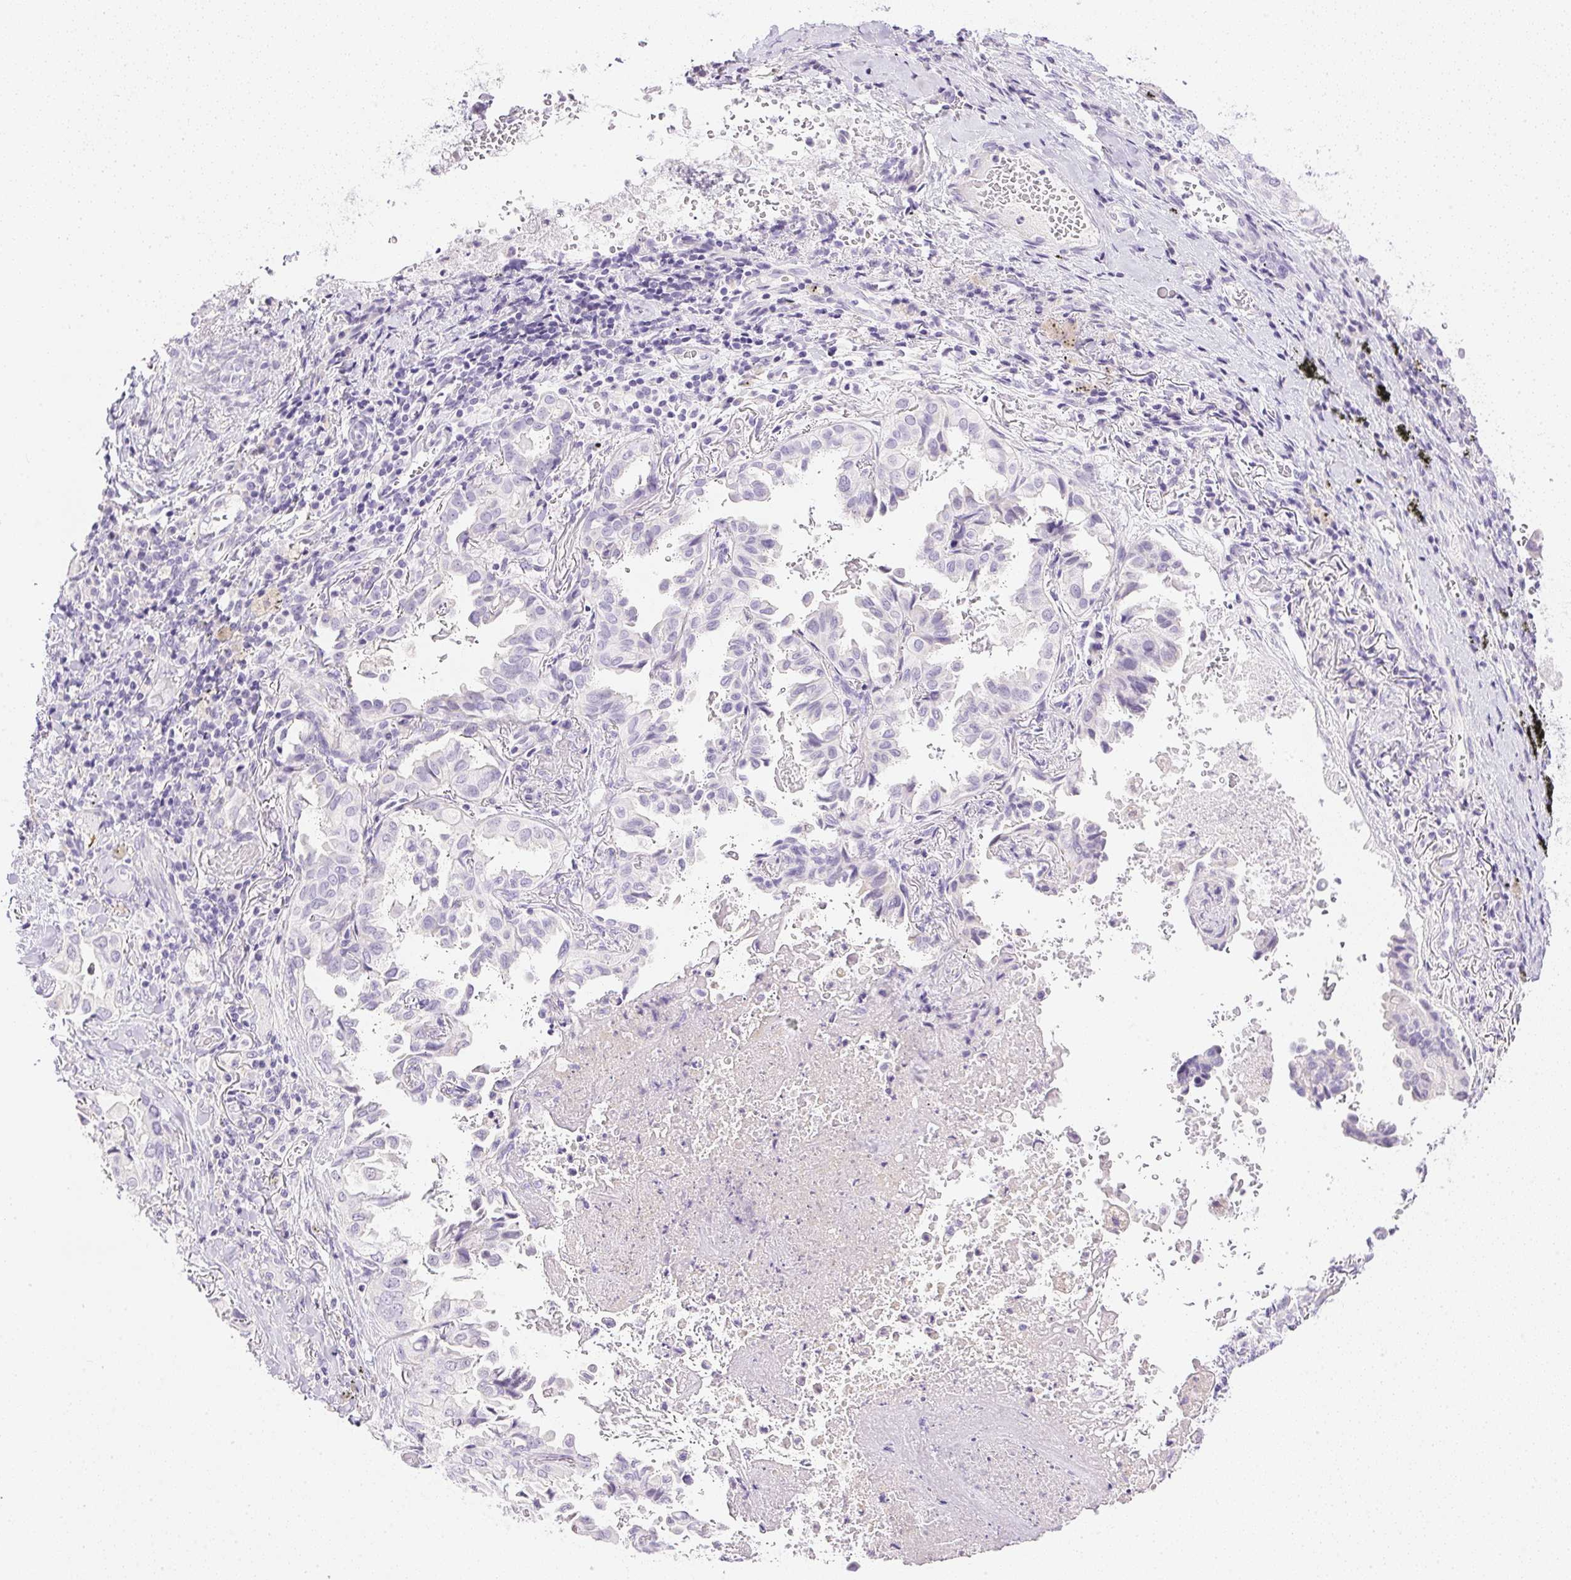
{"staining": {"intensity": "negative", "quantity": "none", "location": "none"}, "tissue": "lung cancer", "cell_type": "Tumor cells", "image_type": "cancer", "snomed": [{"axis": "morphology", "description": "Aneuploidy"}, {"axis": "morphology", "description": "Adenocarcinoma, NOS"}, {"axis": "morphology", "description": "Adenocarcinoma, metastatic, NOS"}, {"axis": "topography", "description": "Lymph node"}, {"axis": "topography", "description": "Lung"}], "caption": "An IHC image of adenocarcinoma (lung) is shown. There is no staining in tumor cells of adenocarcinoma (lung).", "gene": "CTRL", "patient": {"sex": "female", "age": 48}}